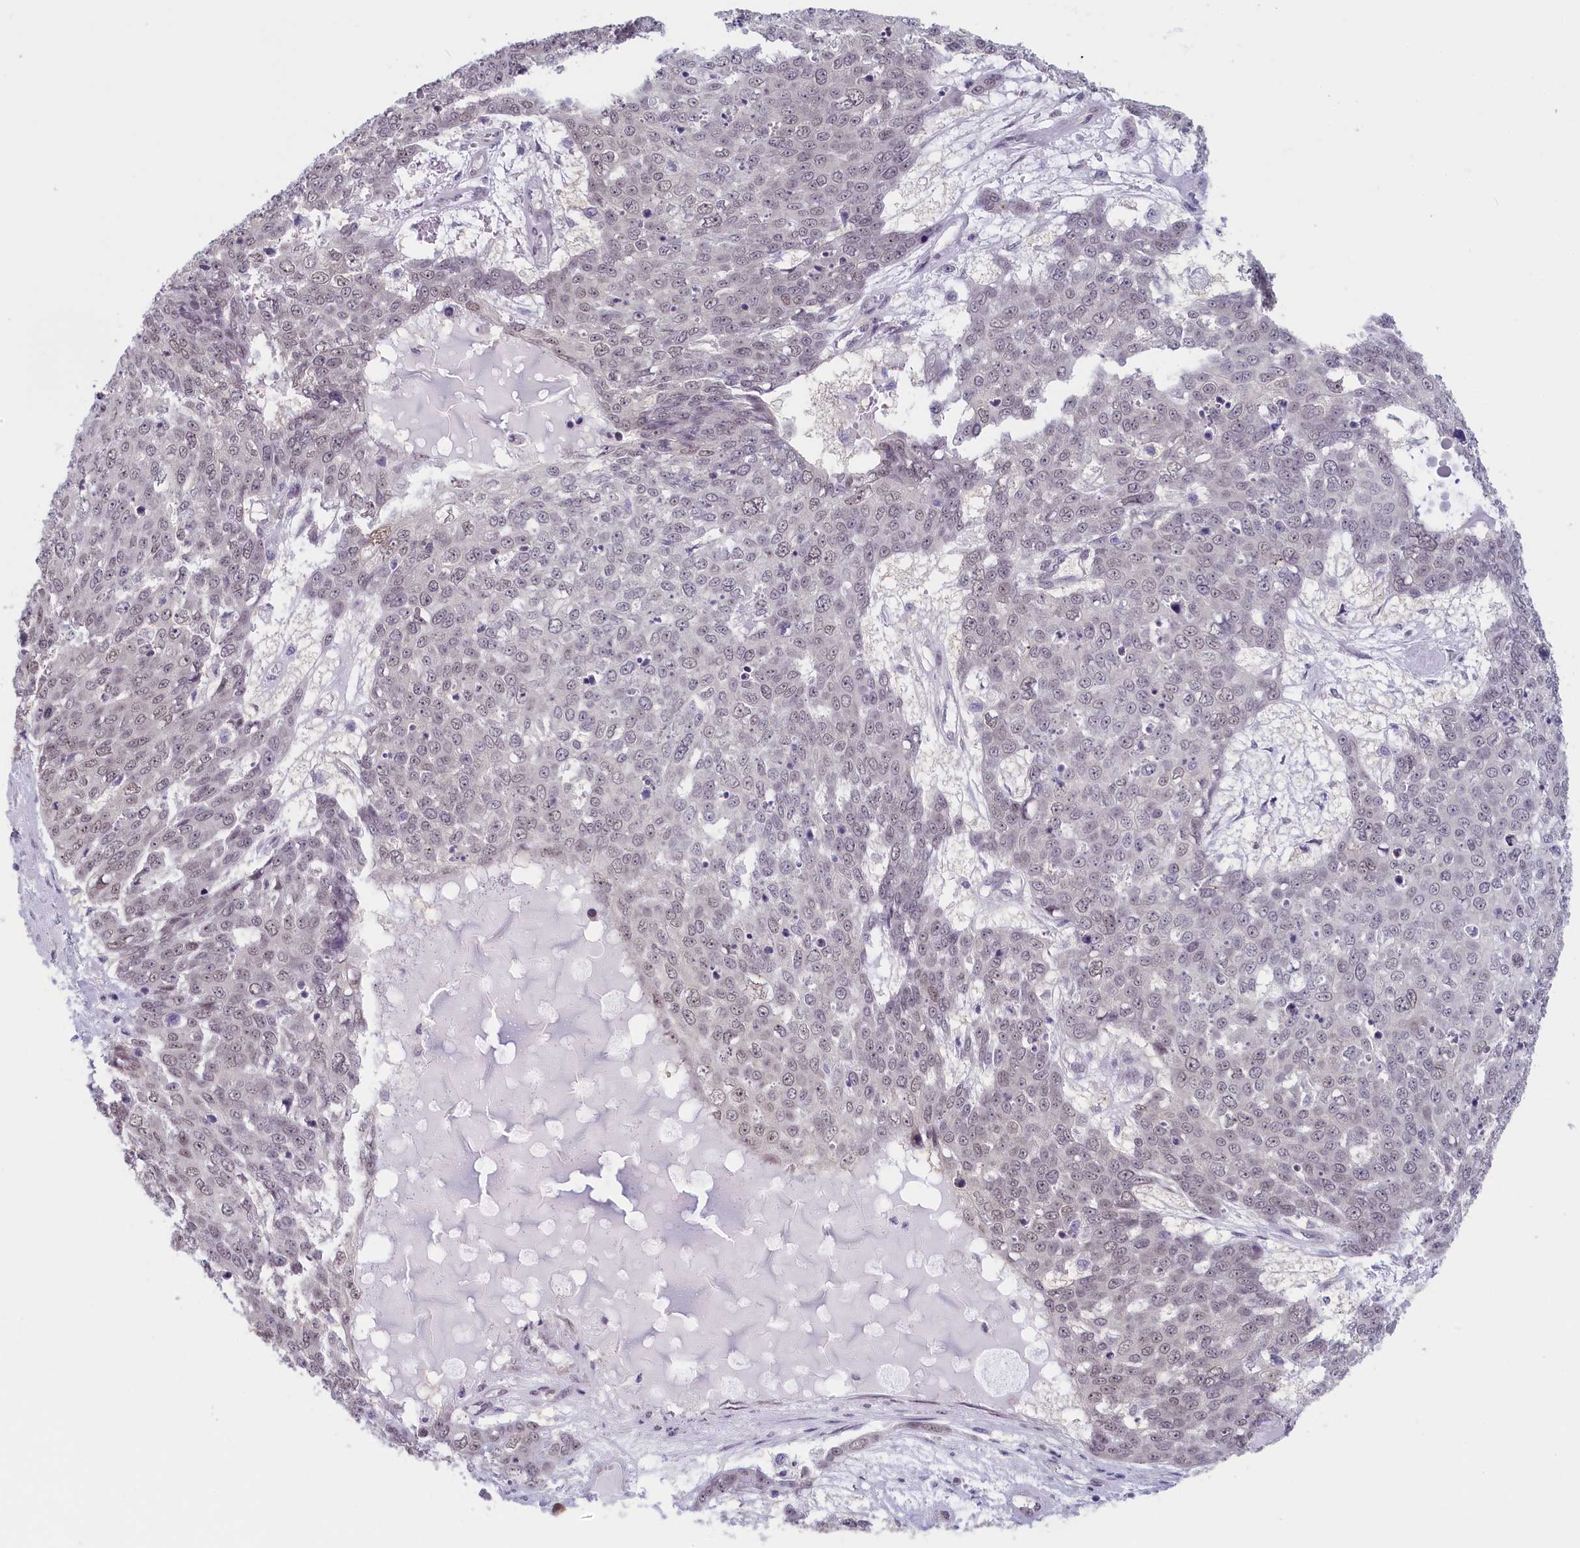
{"staining": {"intensity": "weak", "quantity": "25%-75%", "location": "nuclear"}, "tissue": "skin cancer", "cell_type": "Tumor cells", "image_type": "cancer", "snomed": [{"axis": "morphology", "description": "Normal tissue, NOS"}, {"axis": "morphology", "description": "Squamous cell carcinoma, NOS"}, {"axis": "topography", "description": "Skin"}], "caption": "A photomicrograph of human skin squamous cell carcinoma stained for a protein displays weak nuclear brown staining in tumor cells.", "gene": "C19orf44", "patient": {"sex": "male", "age": 72}}